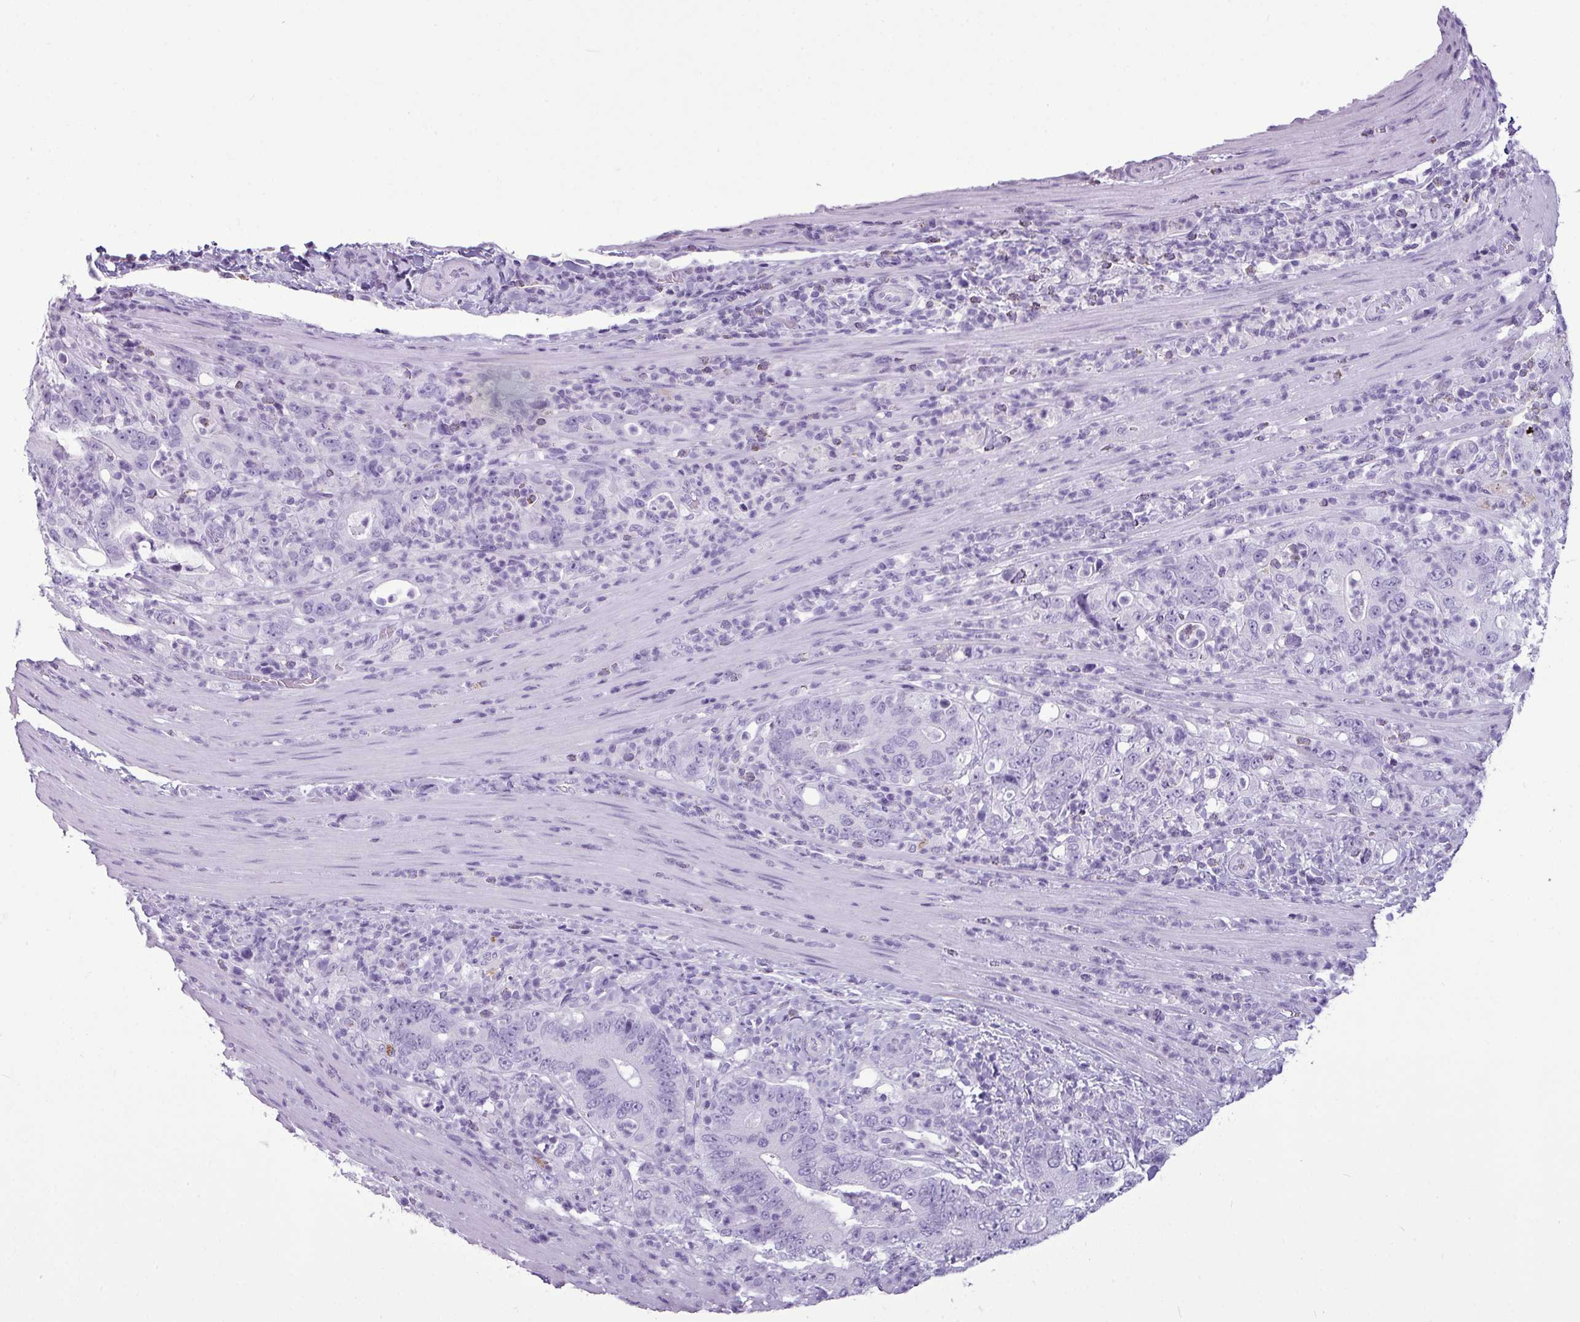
{"staining": {"intensity": "negative", "quantity": "none", "location": "none"}, "tissue": "colorectal cancer", "cell_type": "Tumor cells", "image_type": "cancer", "snomed": [{"axis": "morphology", "description": "Adenocarcinoma, NOS"}, {"axis": "topography", "description": "Colon"}], "caption": "Protein analysis of colorectal adenocarcinoma demonstrates no significant expression in tumor cells.", "gene": "AMY1B", "patient": {"sex": "female", "age": 75}}